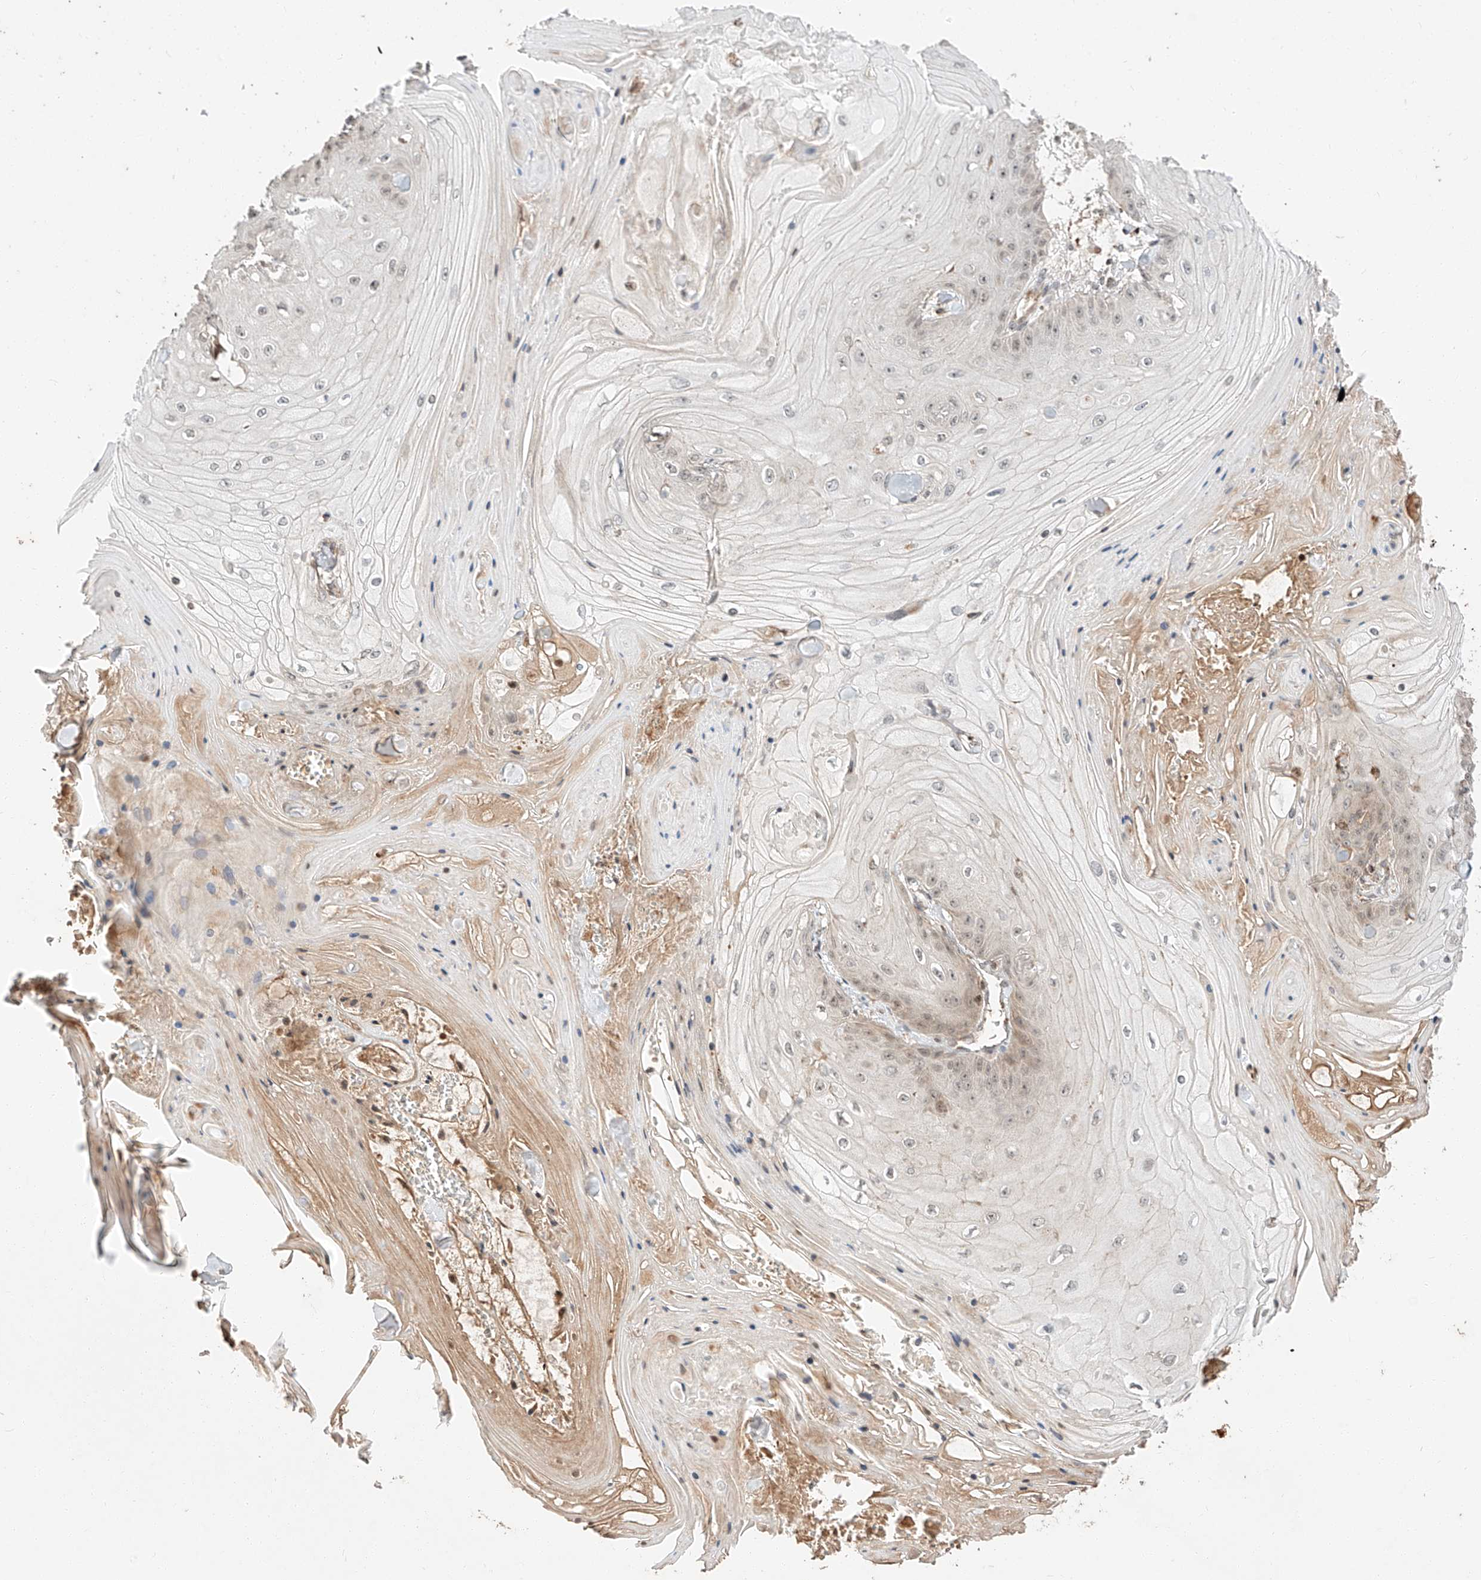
{"staining": {"intensity": "weak", "quantity": "<25%", "location": "nuclear"}, "tissue": "skin cancer", "cell_type": "Tumor cells", "image_type": "cancer", "snomed": [{"axis": "morphology", "description": "Squamous cell carcinoma, NOS"}, {"axis": "topography", "description": "Skin"}], "caption": "DAB immunohistochemical staining of human skin cancer displays no significant positivity in tumor cells. (DAB immunohistochemistry with hematoxylin counter stain).", "gene": "ARHGAP33", "patient": {"sex": "male", "age": 74}}